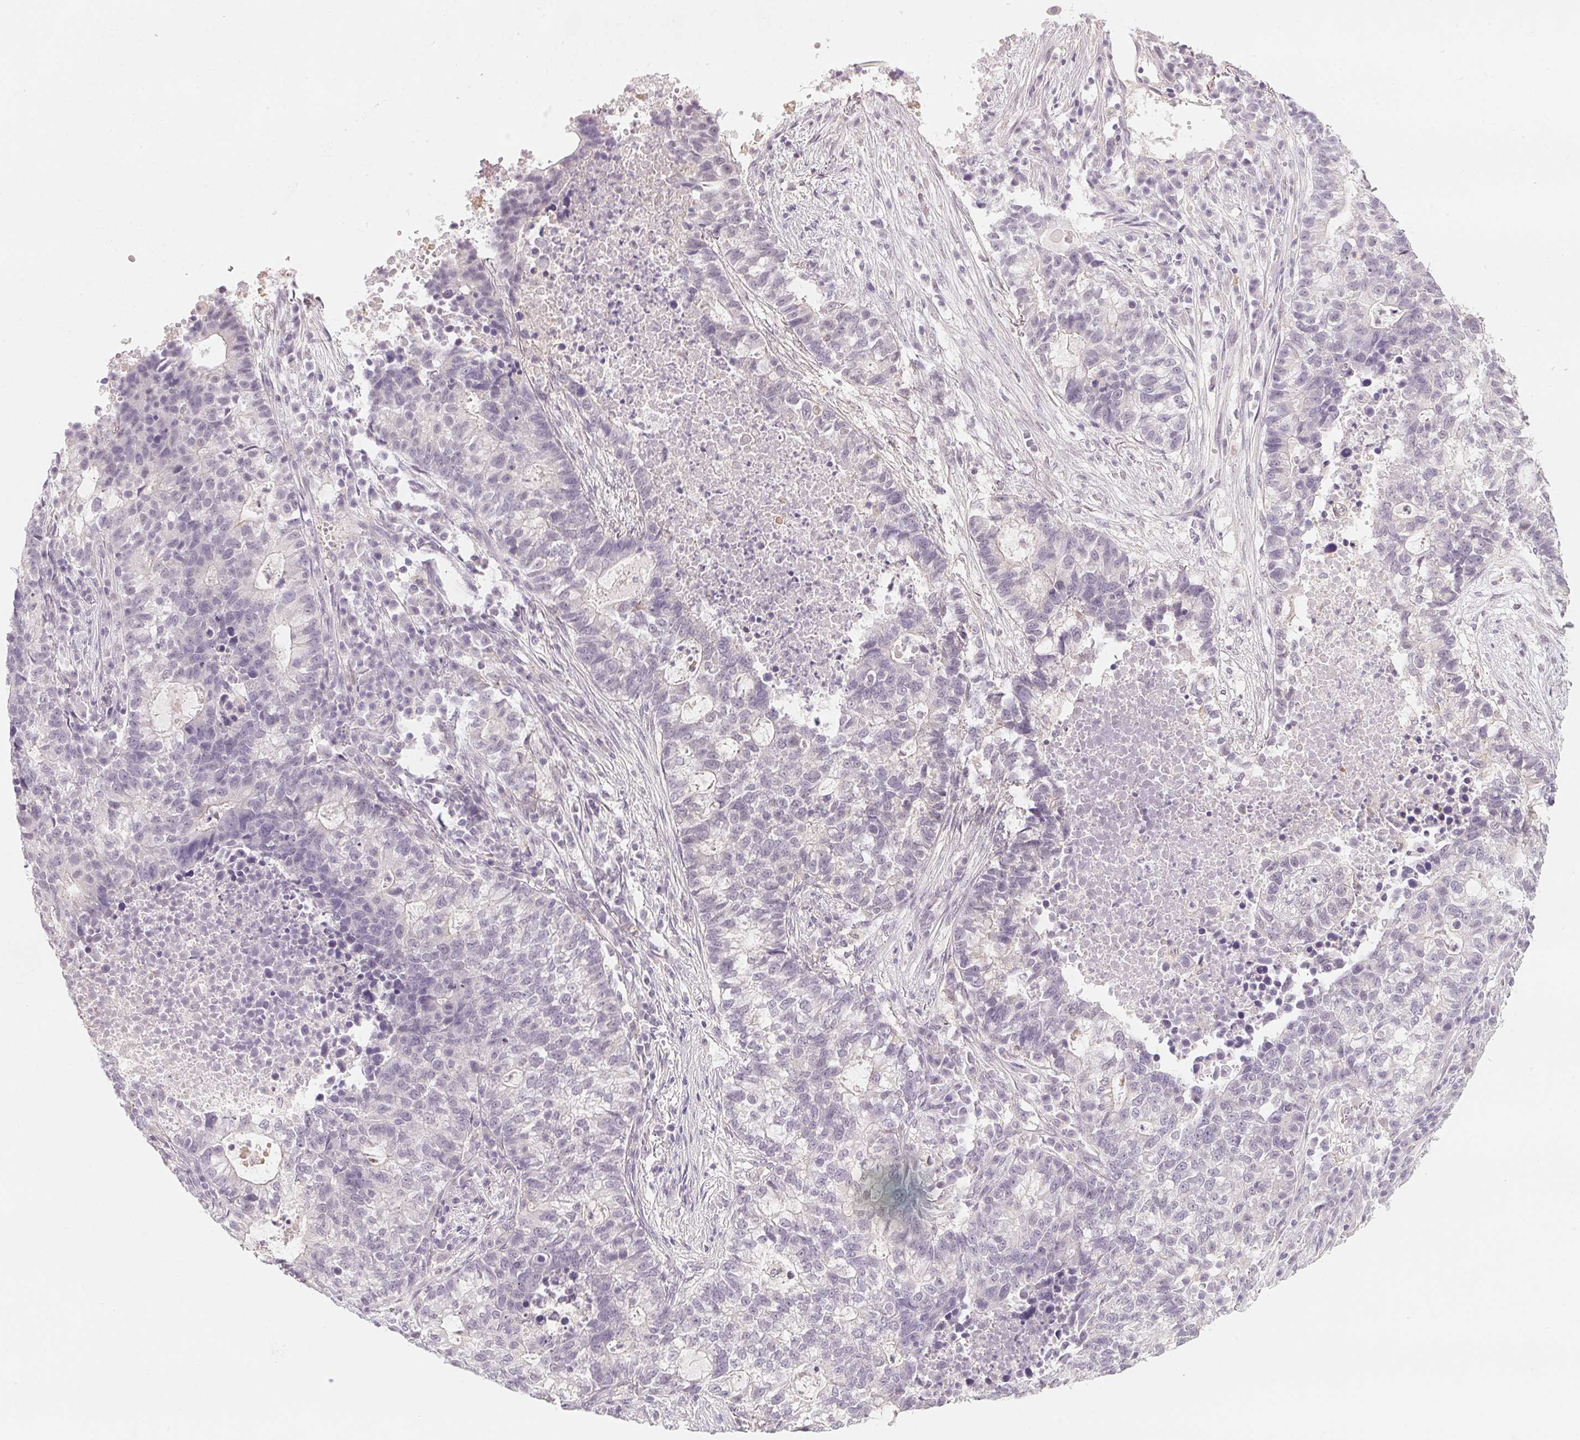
{"staining": {"intensity": "negative", "quantity": "none", "location": "none"}, "tissue": "lung cancer", "cell_type": "Tumor cells", "image_type": "cancer", "snomed": [{"axis": "morphology", "description": "Adenocarcinoma, NOS"}, {"axis": "topography", "description": "Lung"}], "caption": "Lung cancer (adenocarcinoma) was stained to show a protein in brown. There is no significant staining in tumor cells.", "gene": "CFAP276", "patient": {"sex": "male", "age": 57}}